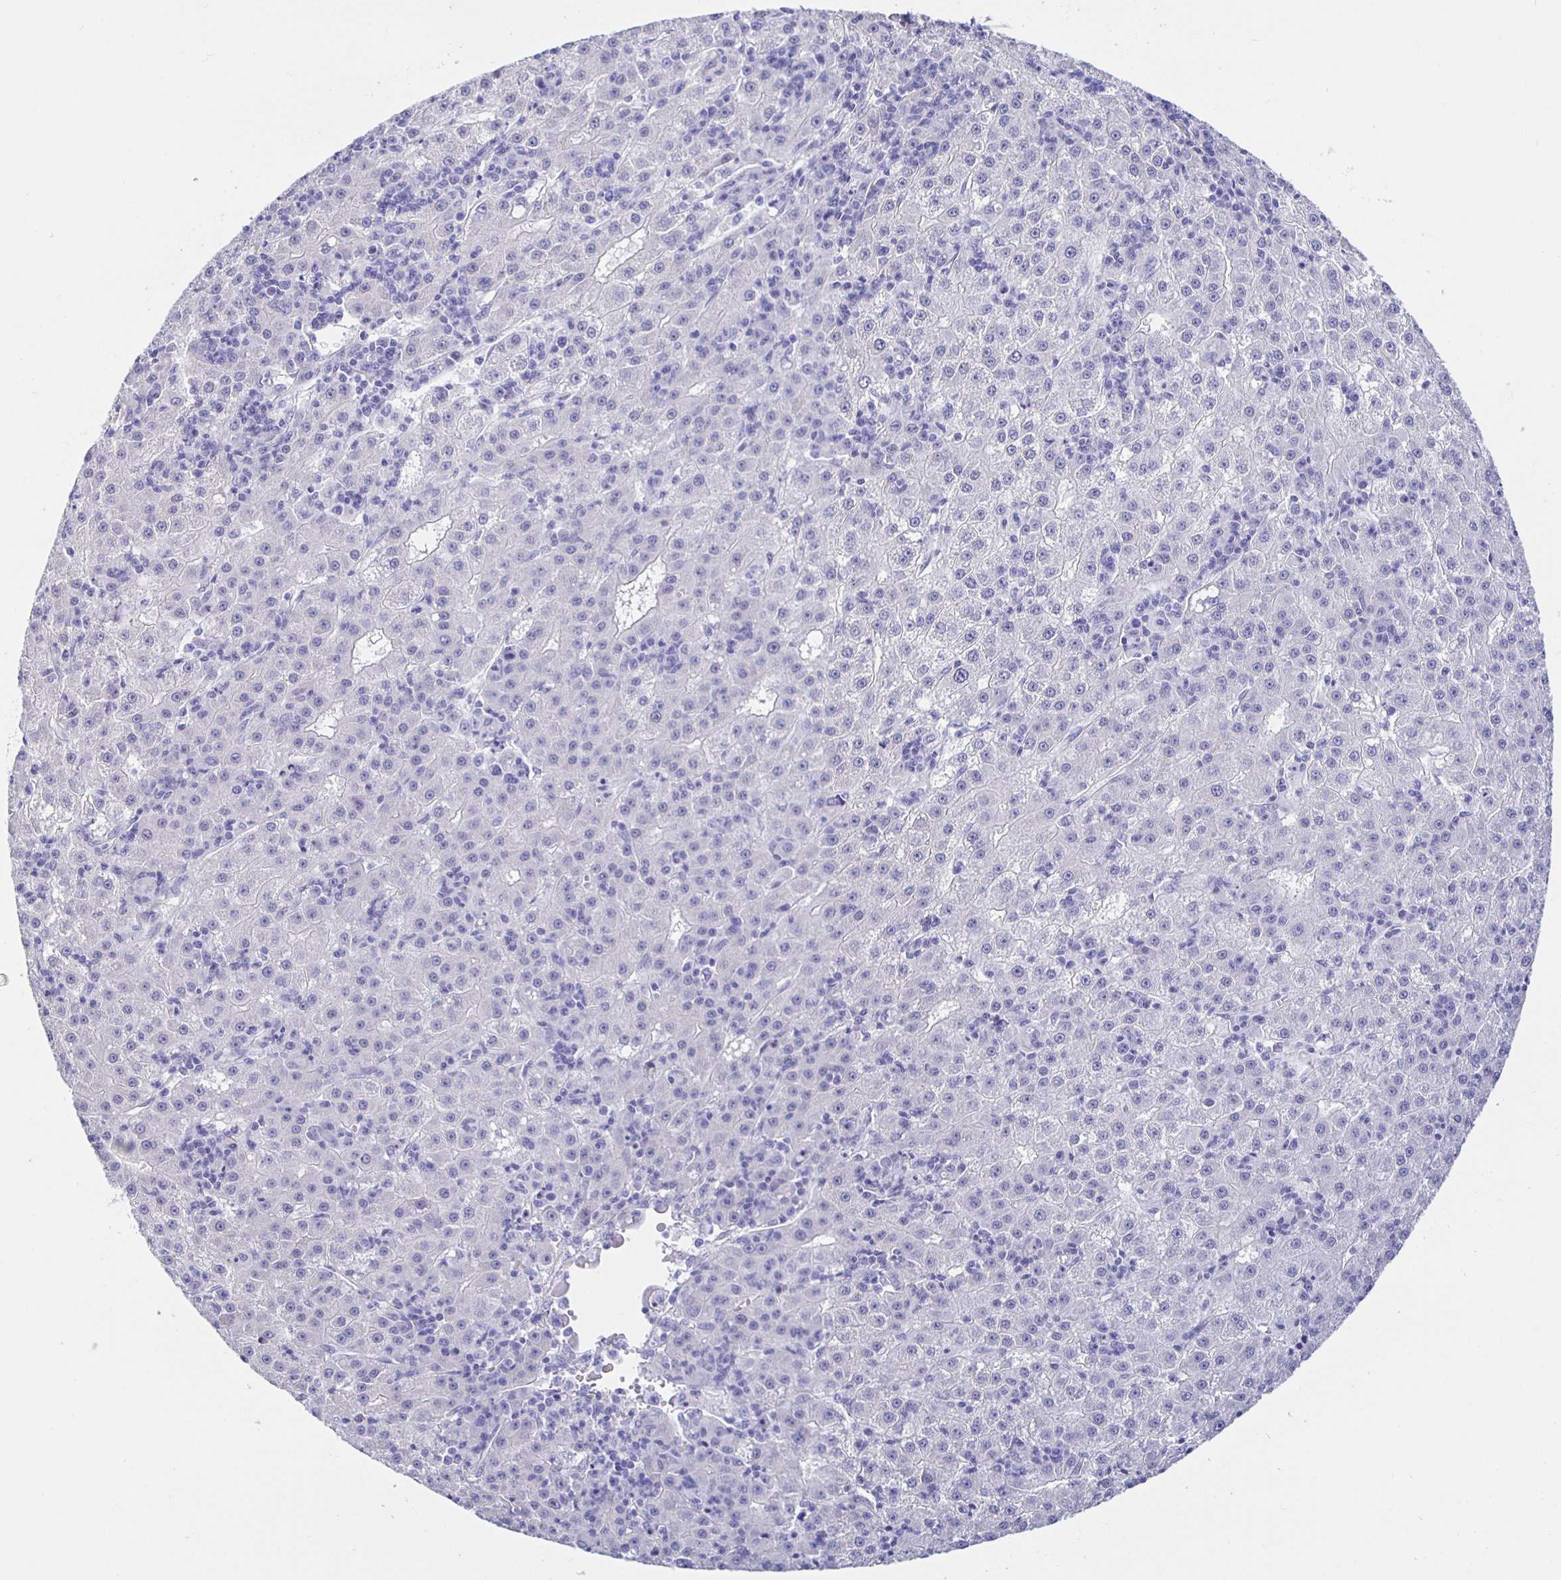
{"staining": {"intensity": "negative", "quantity": "none", "location": "none"}, "tissue": "liver cancer", "cell_type": "Tumor cells", "image_type": "cancer", "snomed": [{"axis": "morphology", "description": "Carcinoma, Hepatocellular, NOS"}, {"axis": "topography", "description": "Liver"}], "caption": "Tumor cells are negative for brown protein staining in hepatocellular carcinoma (liver).", "gene": "HSPA4L", "patient": {"sex": "male", "age": 76}}